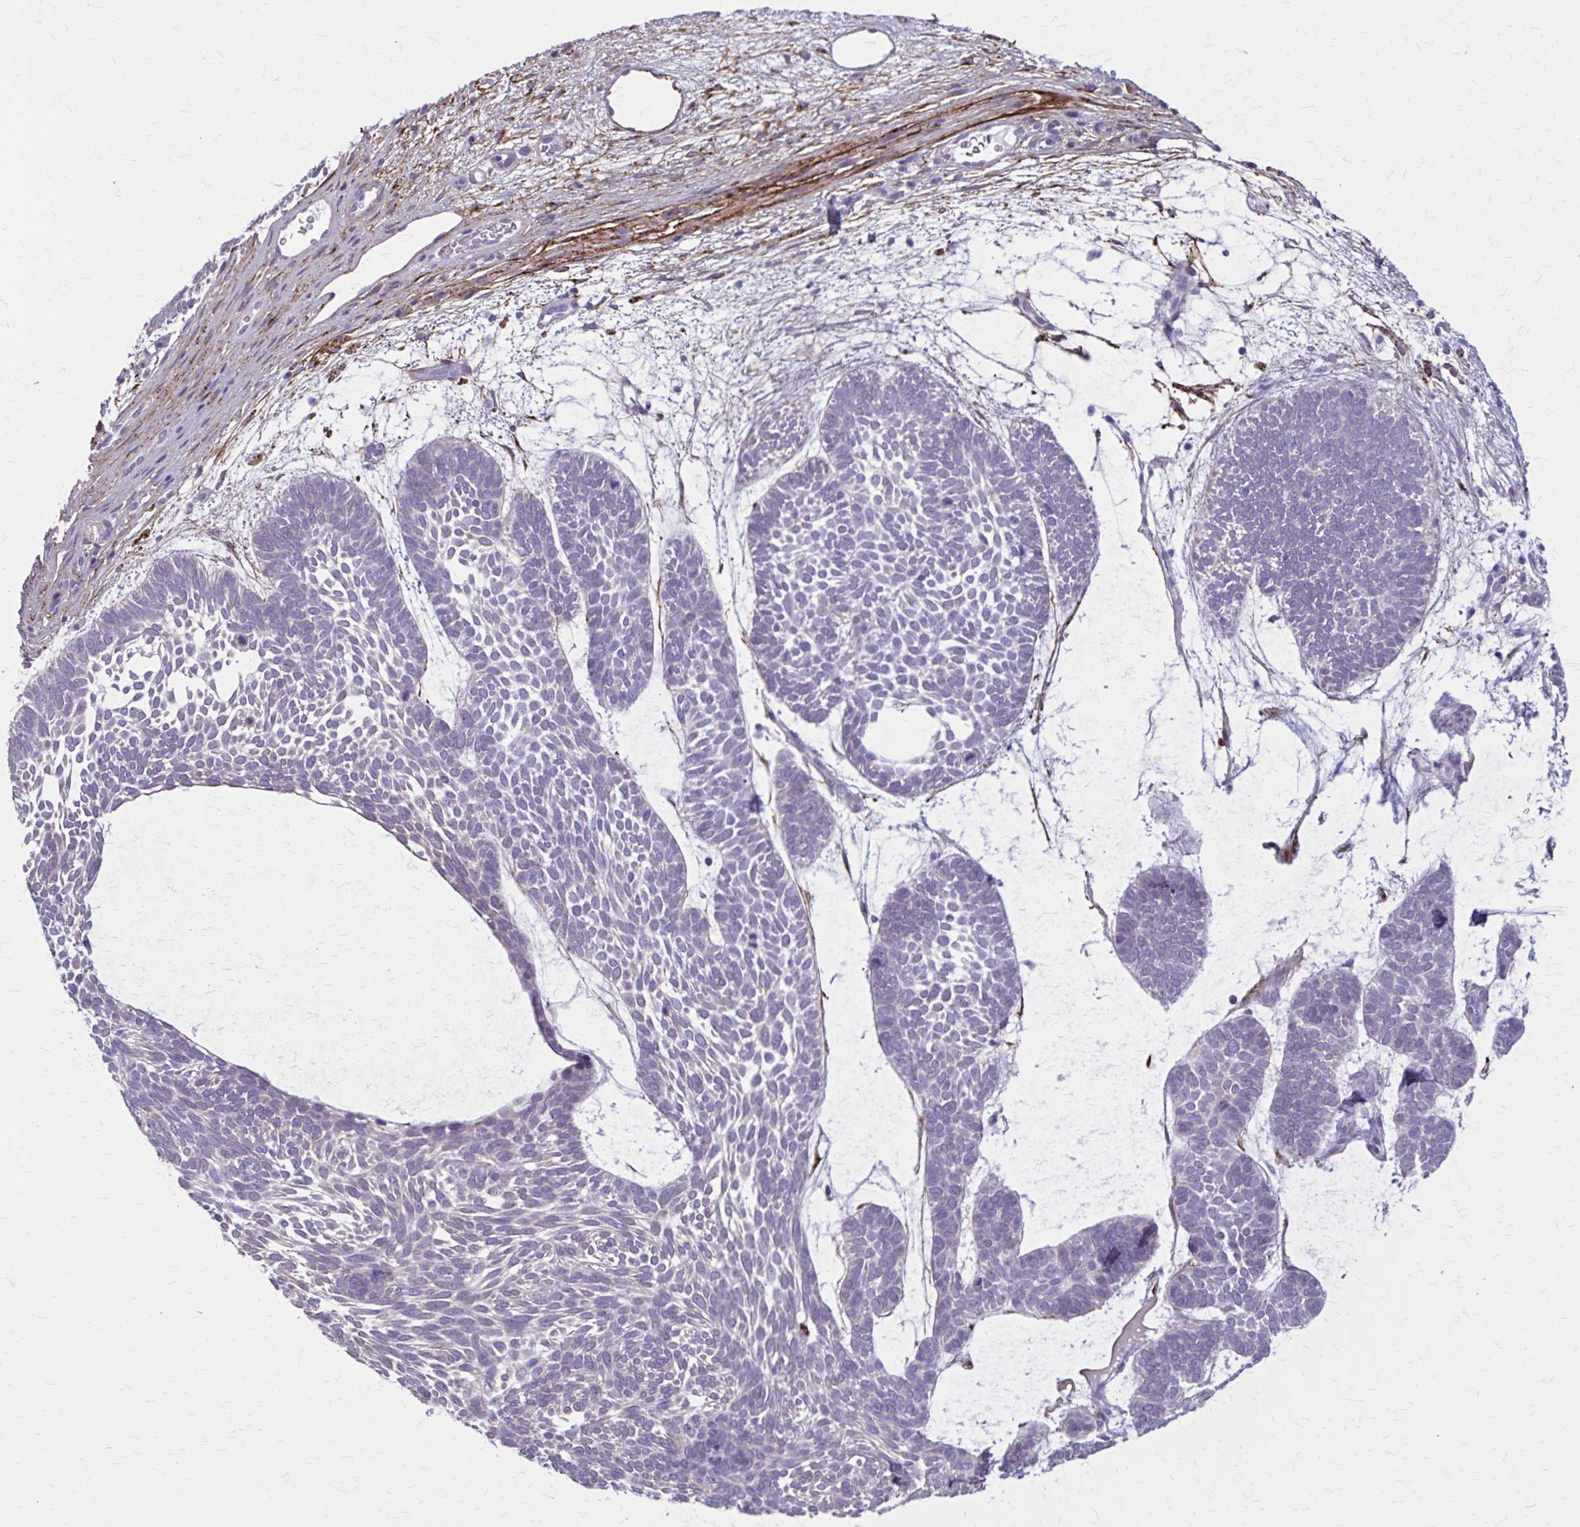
{"staining": {"intensity": "negative", "quantity": "none", "location": "none"}, "tissue": "skin cancer", "cell_type": "Tumor cells", "image_type": "cancer", "snomed": [{"axis": "morphology", "description": "Basal cell carcinoma"}, {"axis": "topography", "description": "Skin"}, {"axis": "topography", "description": "Skin of face"}], "caption": "IHC of human skin cancer (basal cell carcinoma) displays no staining in tumor cells.", "gene": "AKAP12", "patient": {"sex": "male", "age": 83}}